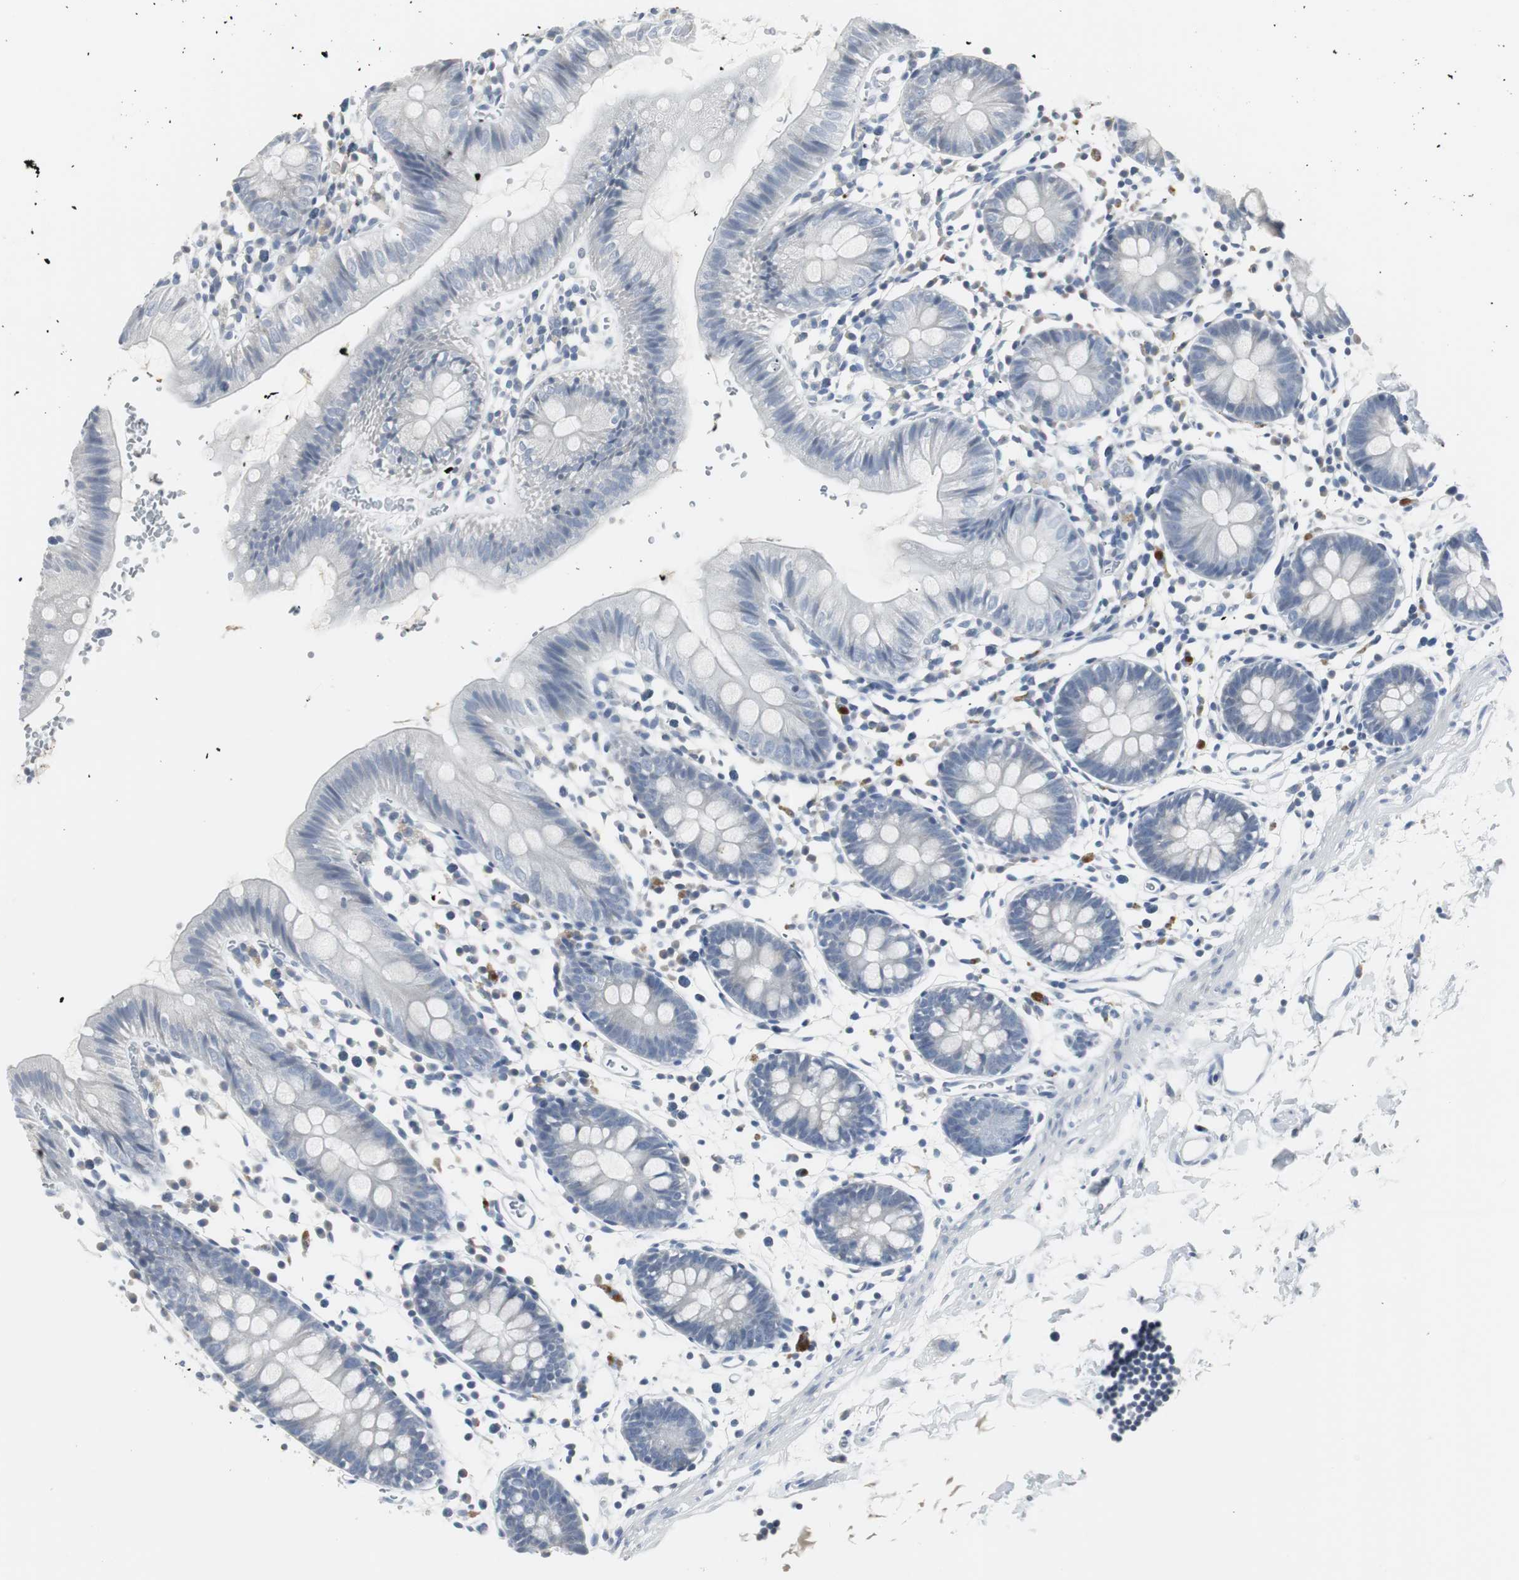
{"staining": {"intensity": "negative", "quantity": "none", "location": "none"}, "tissue": "colon", "cell_type": "Endothelial cells", "image_type": "normal", "snomed": [{"axis": "morphology", "description": "Normal tissue, NOS"}, {"axis": "topography", "description": "Colon"}], "caption": "Immunohistochemical staining of normal human colon demonstrates no significant staining in endothelial cells. (IHC, brightfield microscopy, high magnification).", "gene": "PI15", "patient": {"sex": "male", "age": 14}}